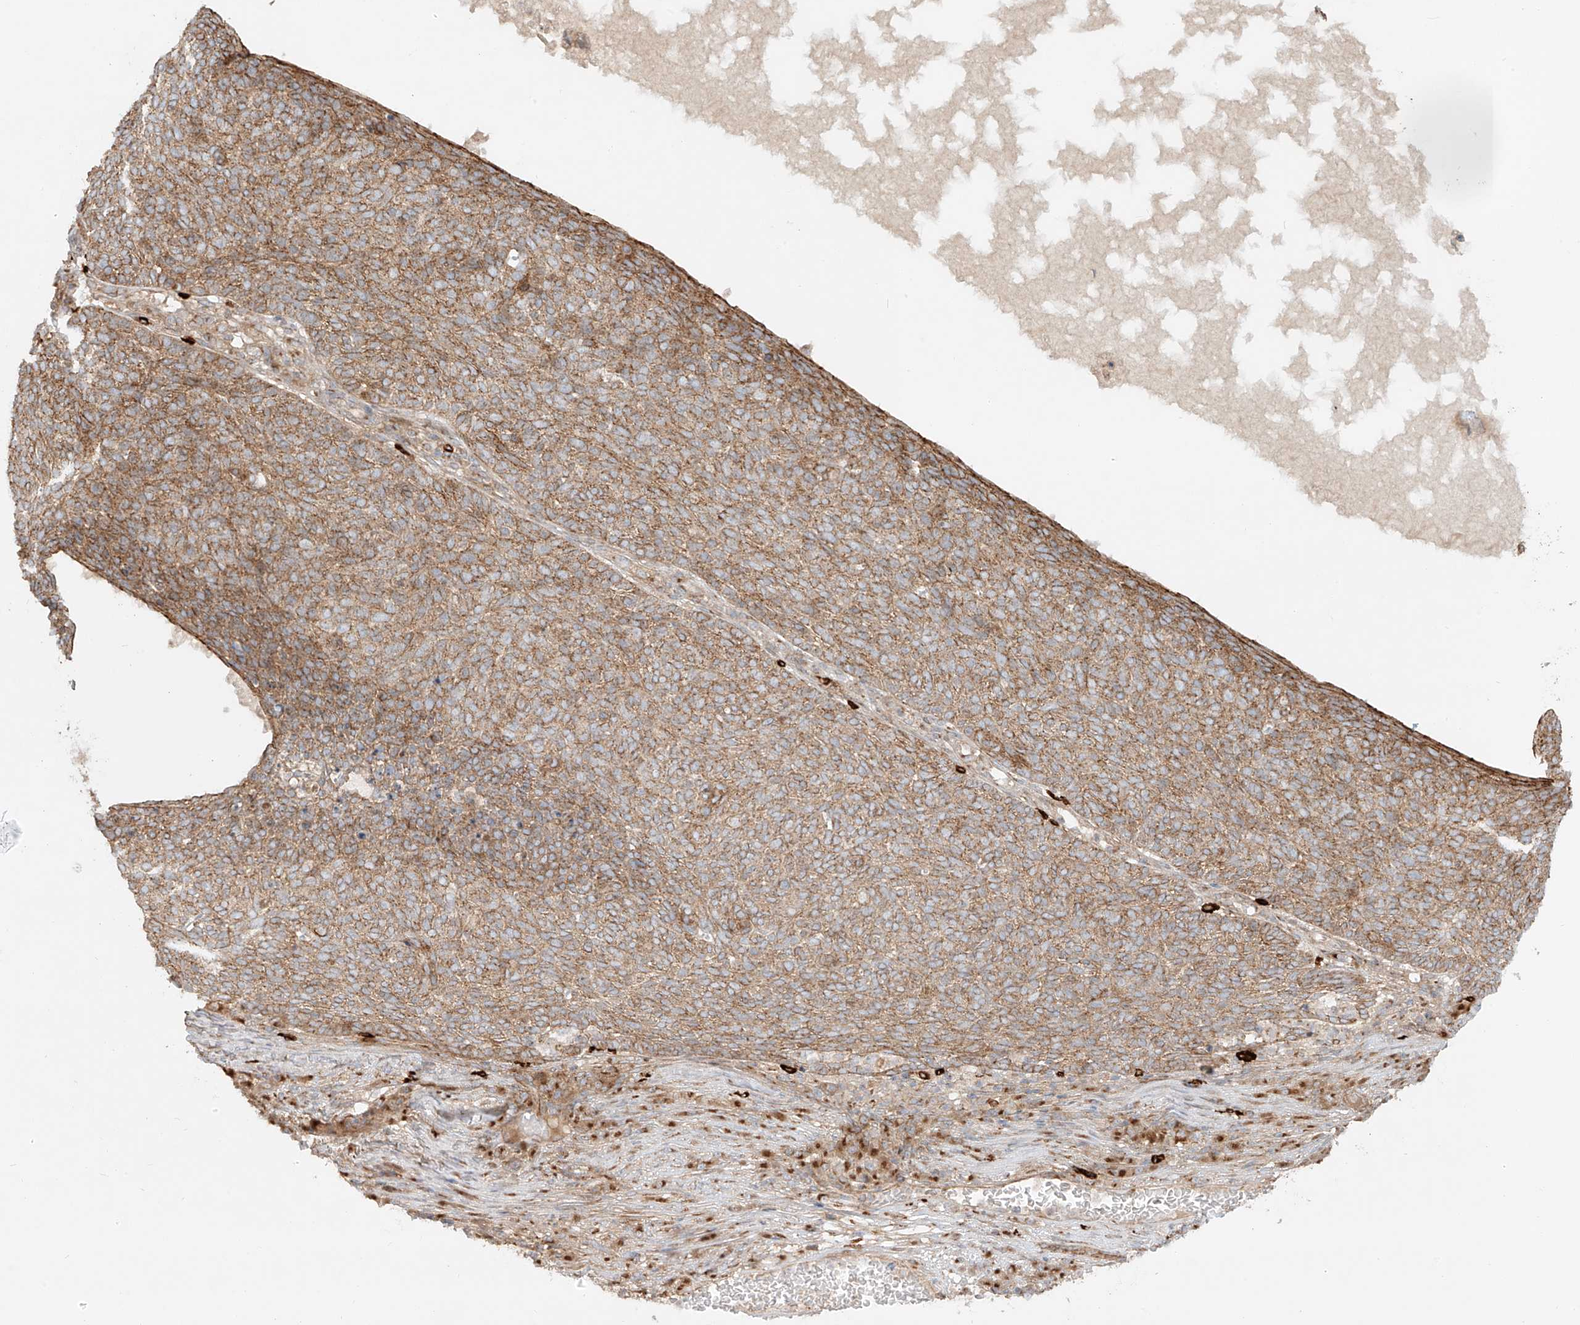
{"staining": {"intensity": "moderate", "quantity": ">75%", "location": "cytoplasmic/membranous"}, "tissue": "skin cancer", "cell_type": "Tumor cells", "image_type": "cancer", "snomed": [{"axis": "morphology", "description": "Squamous cell carcinoma, NOS"}, {"axis": "topography", "description": "Skin"}], "caption": "Skin cancer (squamous cell carcinoma) tissue shows moderate cytoplasmic/membranous staining in approximately >75% of tumor cells, visualized by immunohistochemistry.", "gene": "ZNF287", "patient": {"sex": "female", "age": 90}}